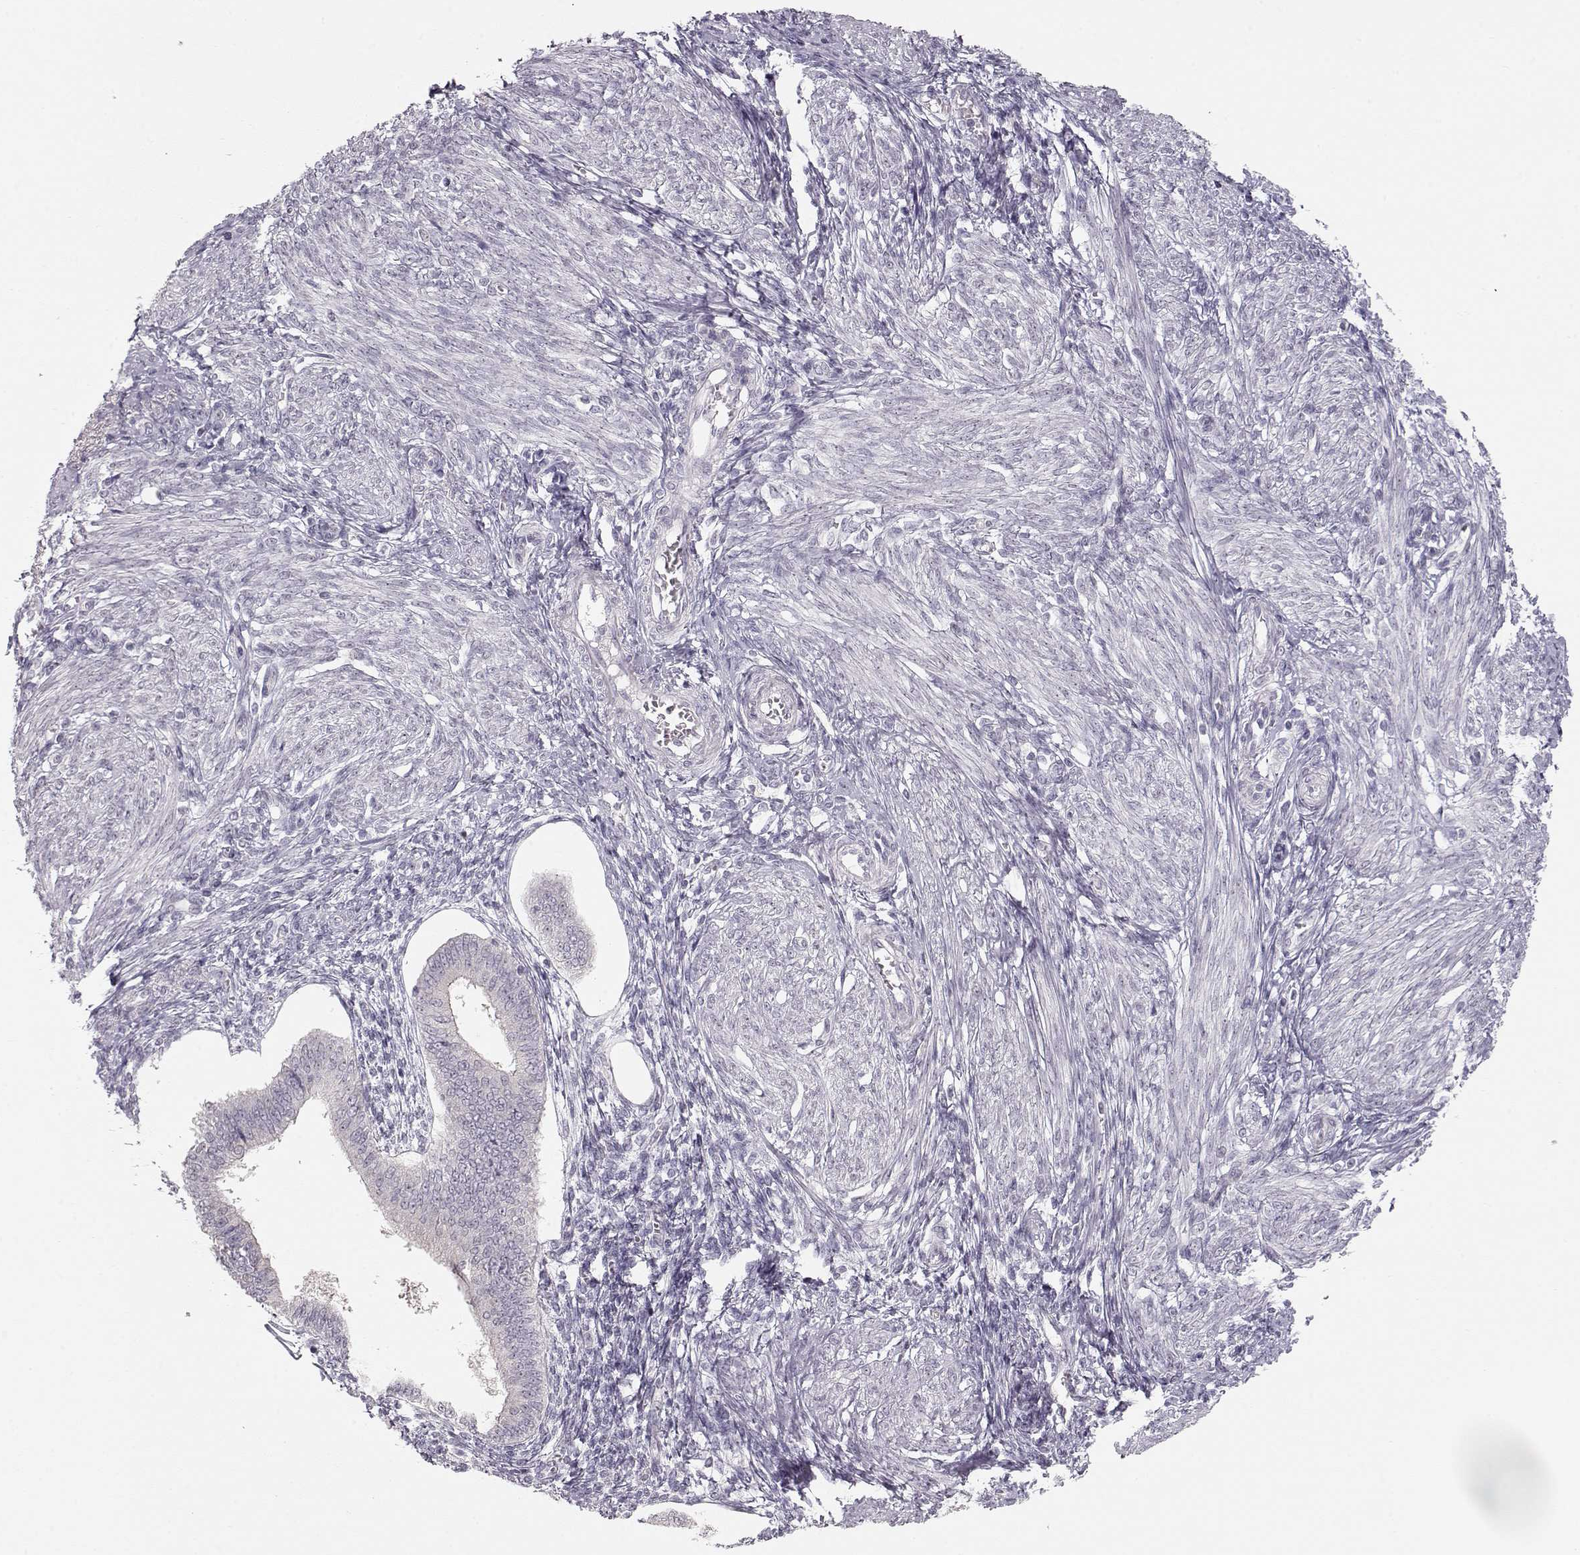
{"staining": {"intensity": "negative", "quantity": "none", "location": "none"}, "tissue": "endometrium", "cell_type": "Cells in endometrial stroma", "image_type": "normal", "snomed": [{"axis": "morphology", "description": "Normal tissue, NOS"}, {"axis": "topography", "description": "Endometrium"}], "caption": "A photomicrograph of endometrium stained for a protein demonstrates no brown staining in cells in endometrial stroma. (DAB immunohistochemistry, high magnification).", "gene": "FAM205A", "patient": {"sex": "female", "age": 42}}